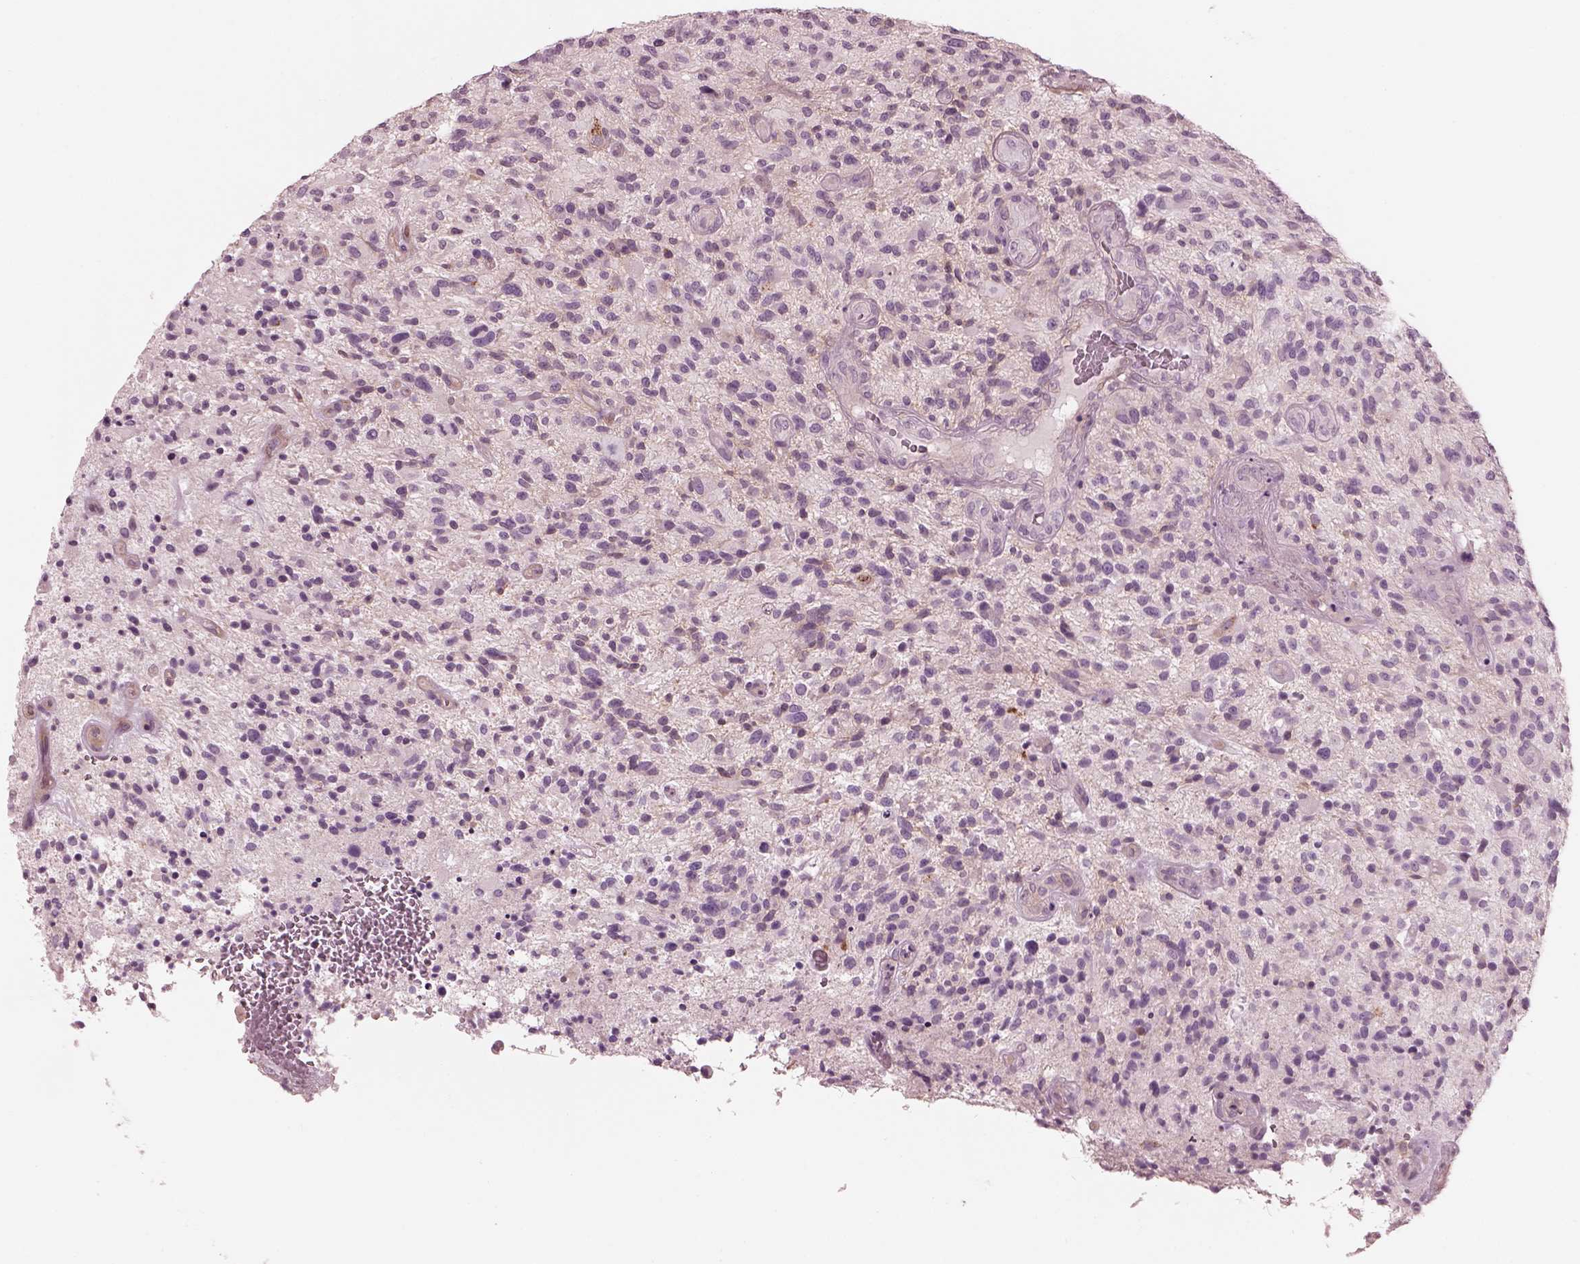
{"staining": {"intensity": "negative", "quantity": "none", "location": "none"}, "tissue": "glioma", "cell_type": "Tumor cells", "image_type": "cancer", "snomed": [{"axis": "morphology", "description": "Glioma, malignant, High grade"}, {"axis": "topography", "description": "Brain"}], "caption": "There is no significant positivity in tumor cells of malignant glioma (high-grade).", "gene": "ELAPOR1", "patient": {"sex": "male", "age": 47}}